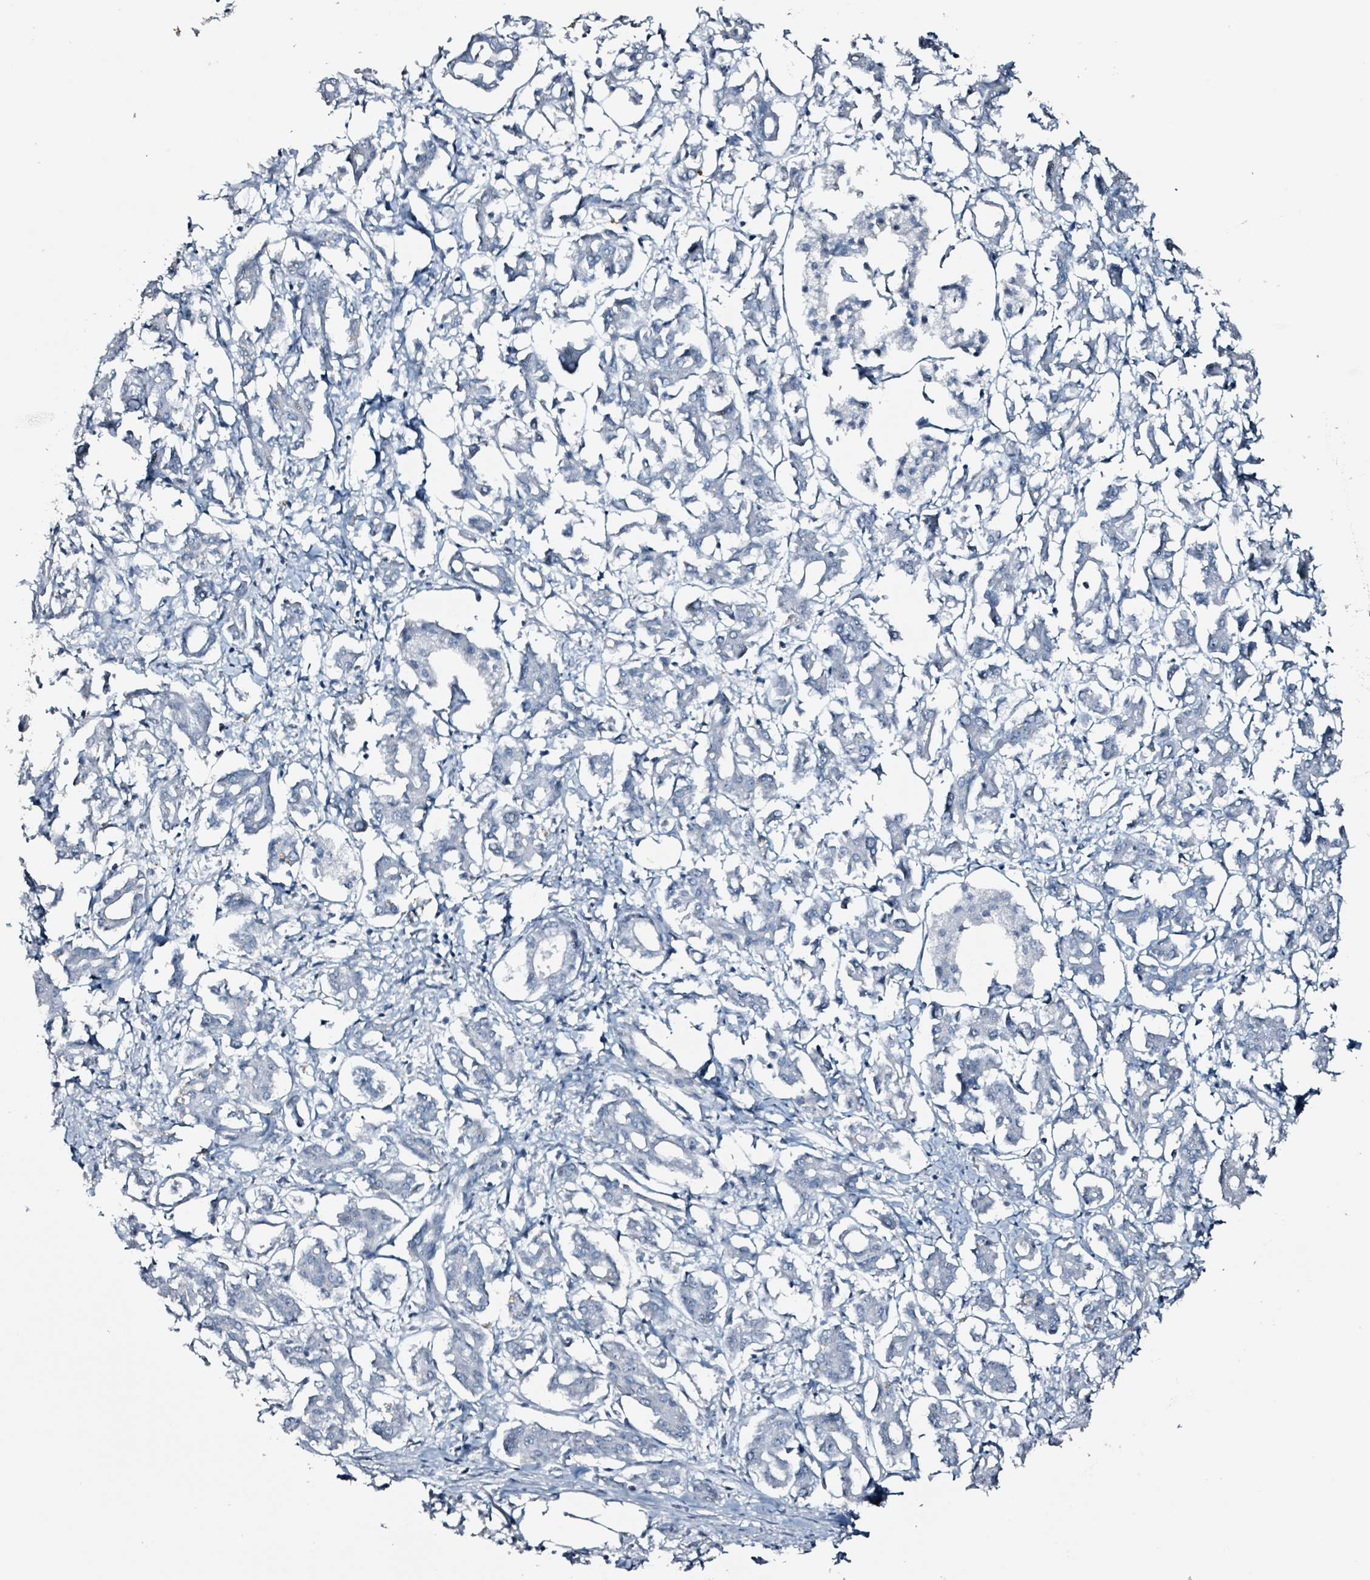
{"staining": {"intensity": "negative", "quantity": "none", "location": "none"}, "tissue": "pancreatic cancer", "cell_type": "Tumor cells", "image_type": "cancer", "snomed": [{"axis": "morphology", "description": "Adenocarcinoma, NOS"}, {"axis": "topography", "description": "Pancreas"}], "caption": "Immunohistochemical staining of human adenocarcinoma (pancreatic) displays no significant positivity in tumor cells.", "gene": "CA9", "patient": {"sex": "male", "age": 61}}